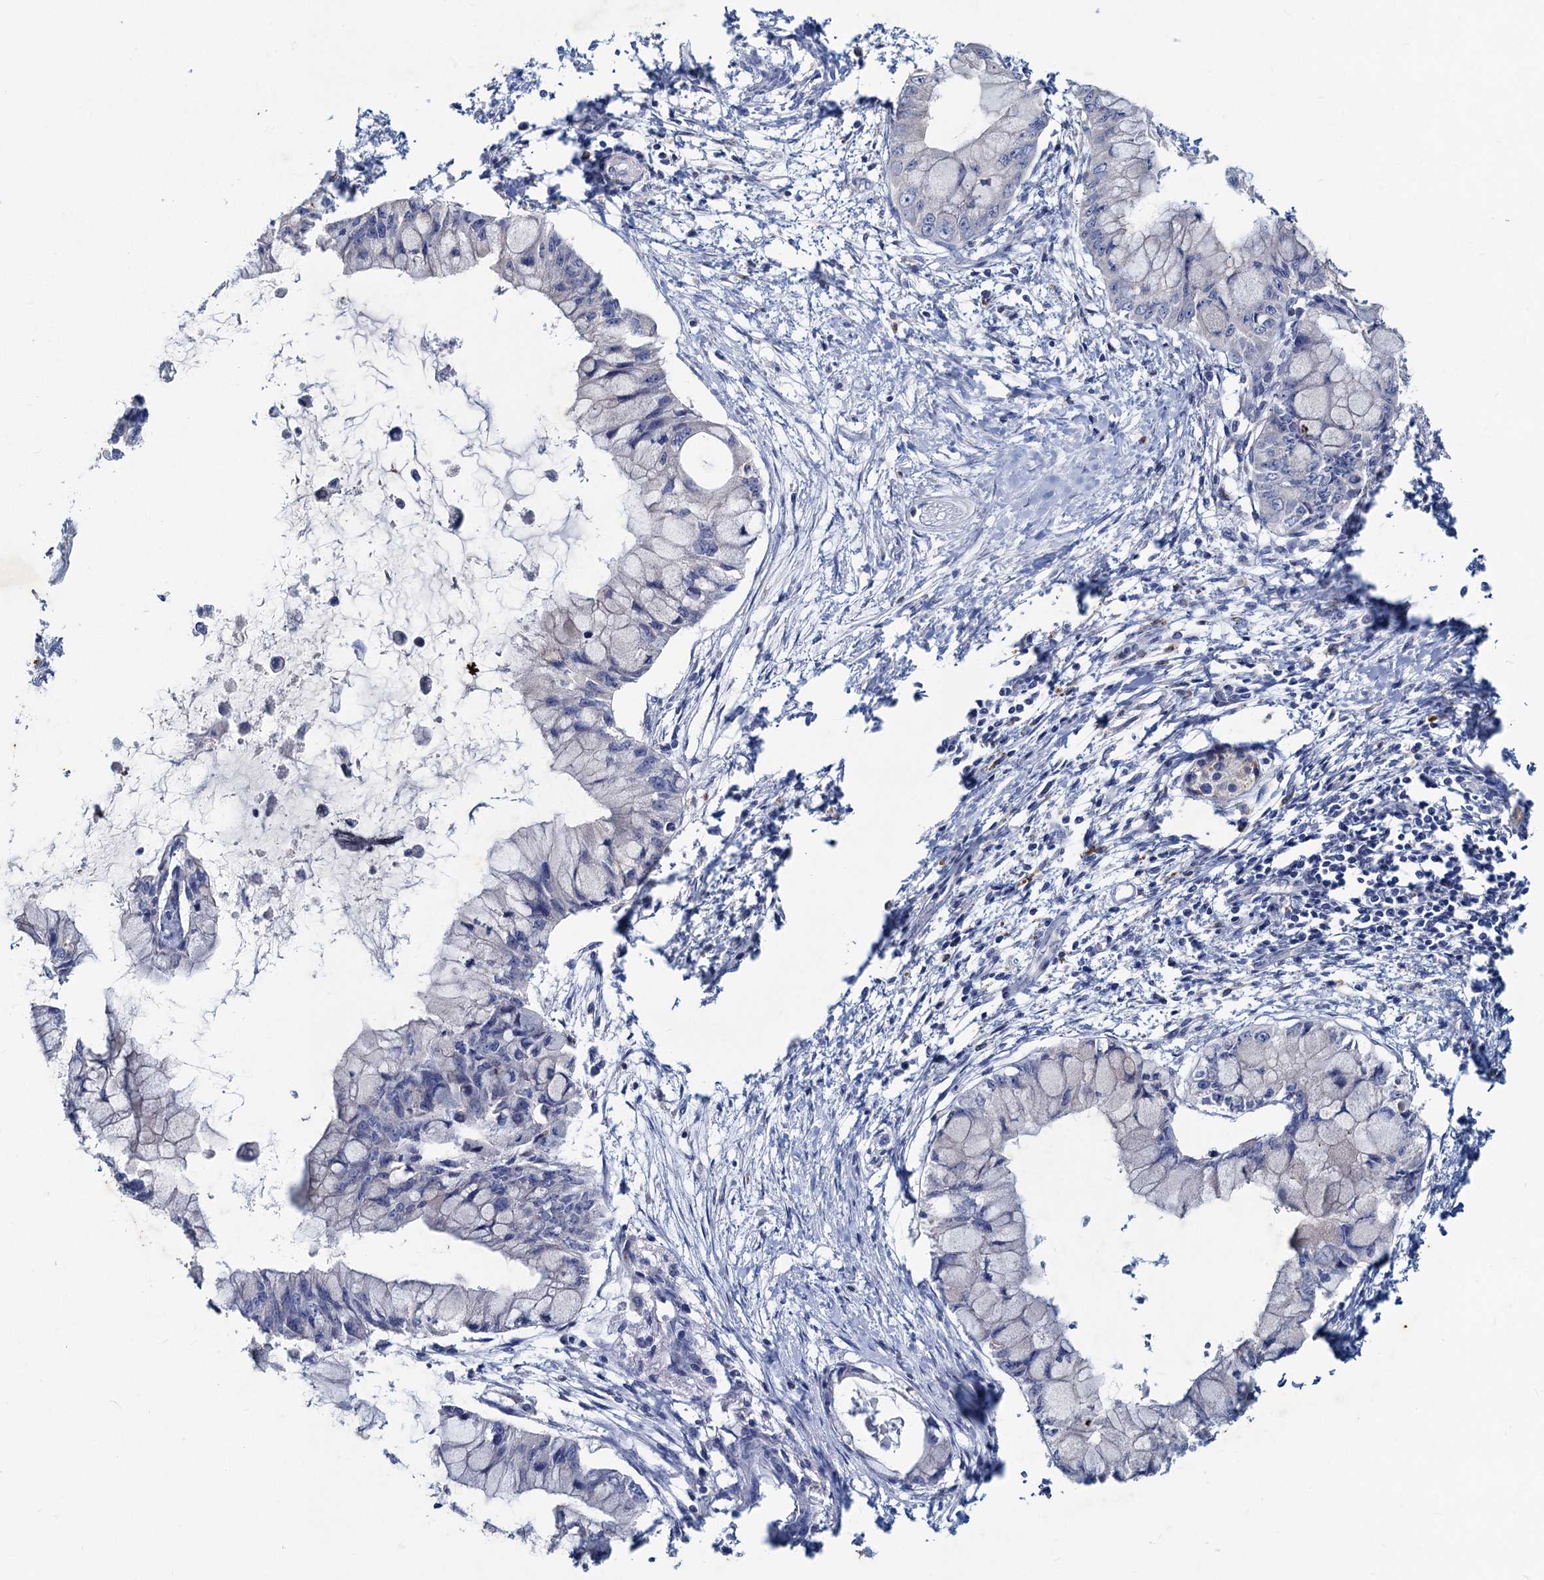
{"staining": {"intensity": "negative", "quantity": "none", "location": "none"}, "tissue": "pancreatic cancer", "cell_type": "Tumor cells", "image_type": "cancer", "snomed": [{"axis": "morphology", "description": "Adenocarcinoma, NOS"}, {"axis": "topography", "description": "Pancreas"}], "caption": "Immunohistochemistry of human pancreatic cancer (adenocarcinoma) exhibits no positivity in tumor cells.", "gene": "TMX2", "patient": {"sex": "male", "age": 48}}